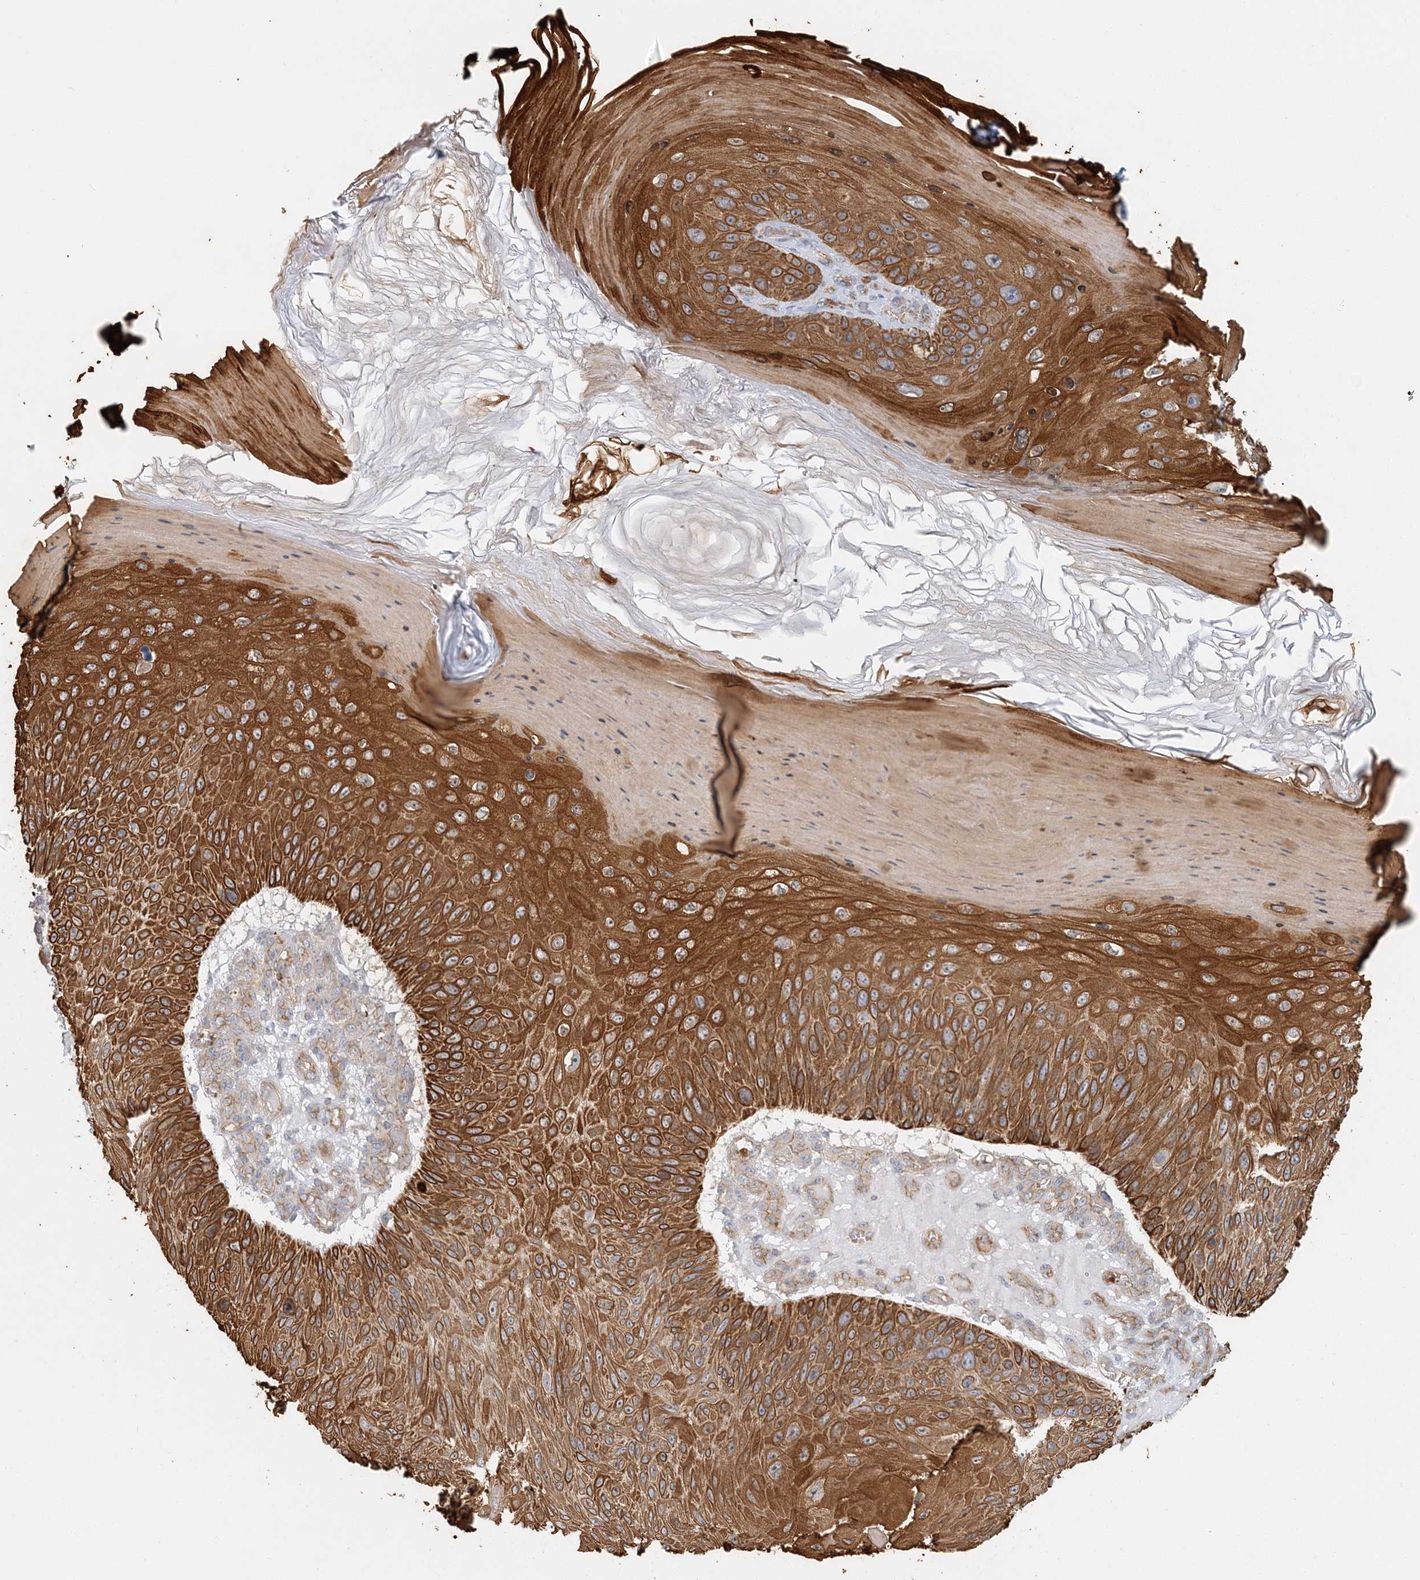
{"staining": {"intensity": "strong", "quantity": ">75%", "location": "cytoplasmic/membranous"}, "tissue": "skin cancer", "cell_type": "Tumor cells", "image_type": "cancer", "snomed": [{"axis": "morphology", "description": "Squamous cell carcinoma, NOS"}, {"axis": "topography", "description": "Skin"}], "caption": "Protein staining of skin cancer (squamous cell carcinoma) tissue displays strong cytoplasmic/membranous positivity in approximately >75% of tumor cells.", "gene": "DNAH1", "patient": {"sex": "female", "age": 88}}